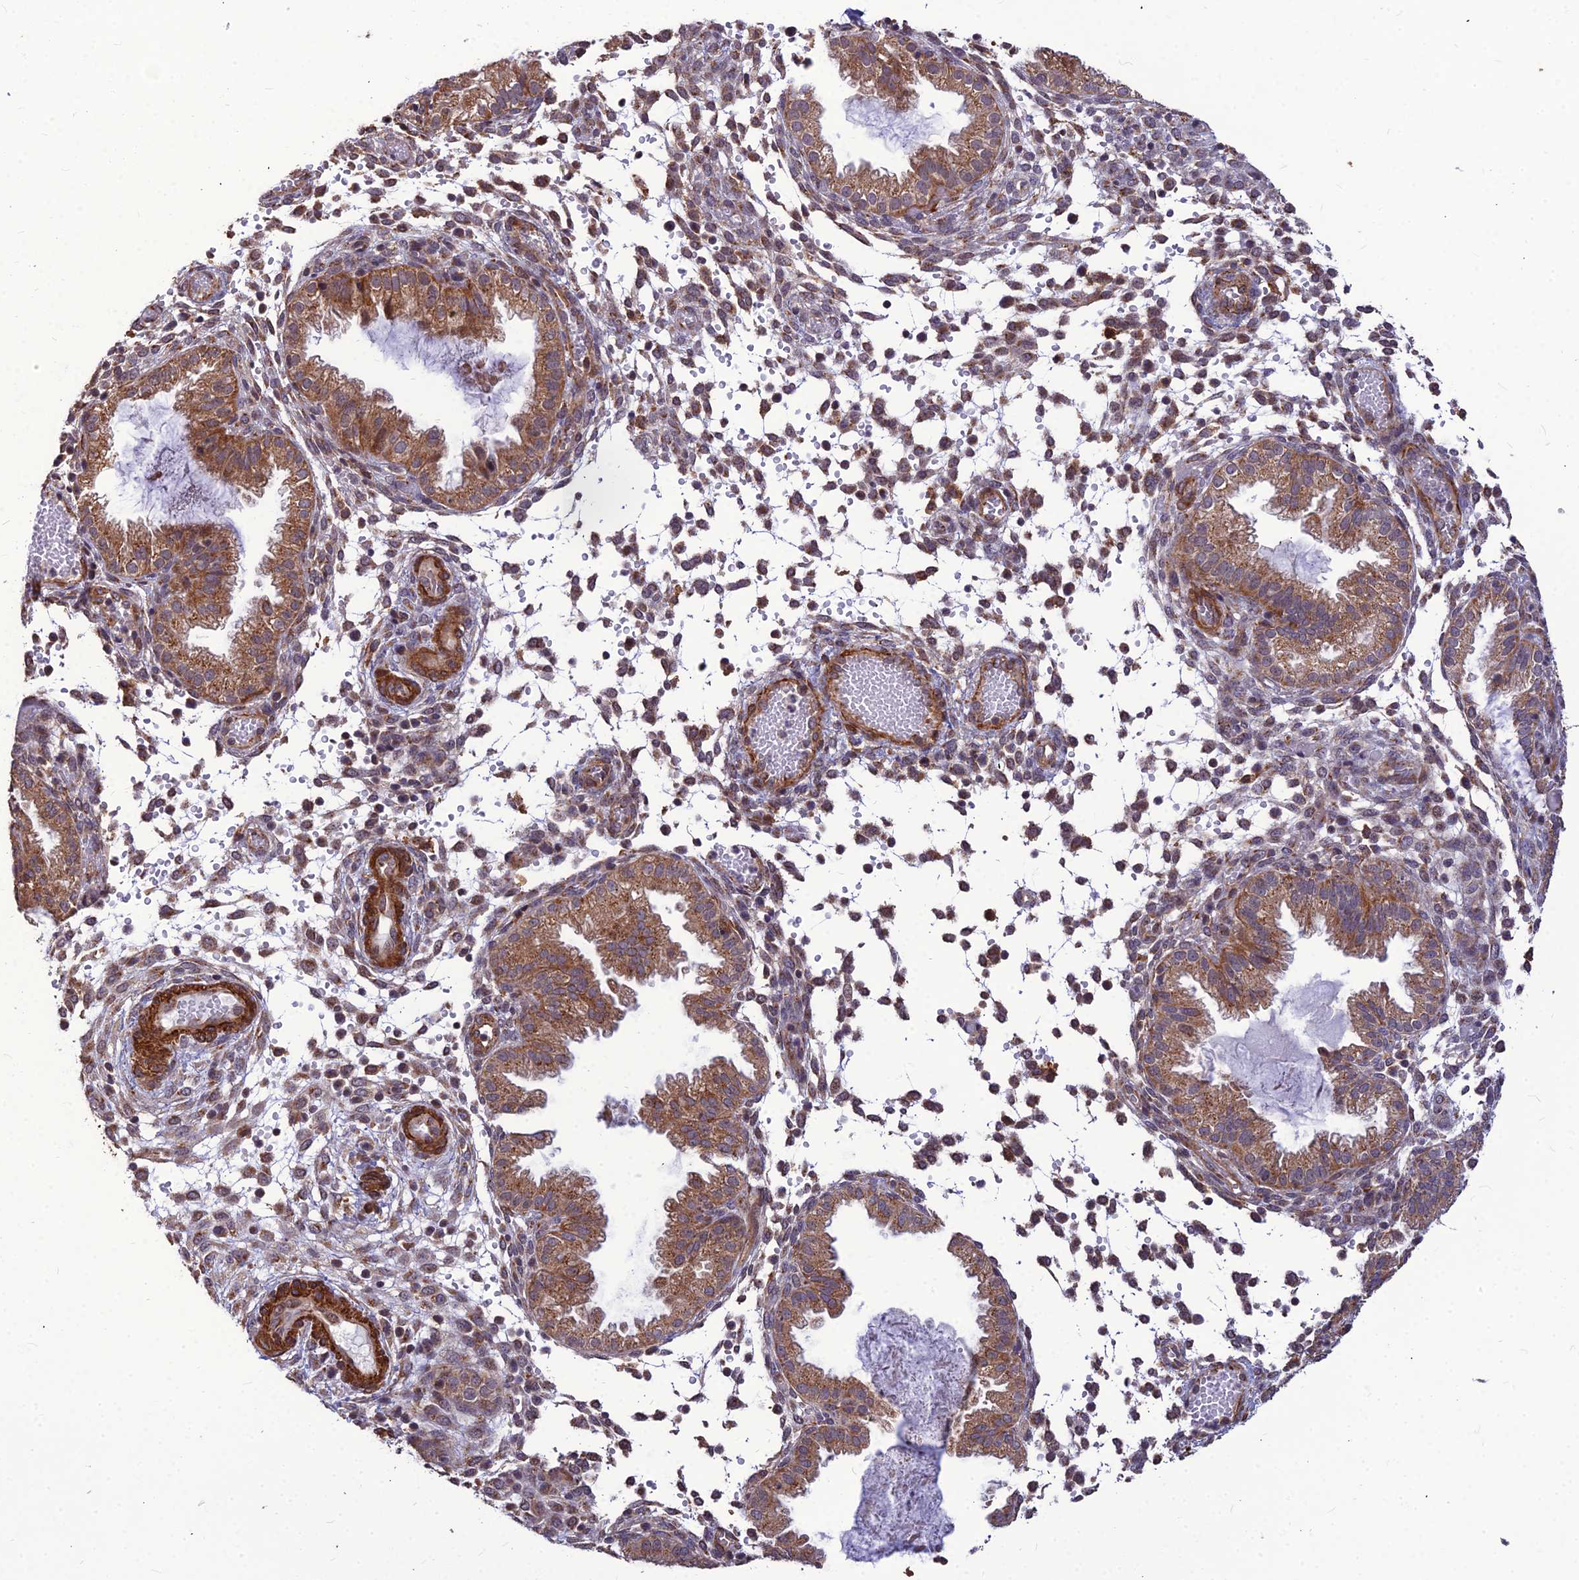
{"staining": {"intensity": "moderate", "quantity": "25%-75%", "location": "cytoplasmic/membranous"}, "tissue": "endometrium", "cell_type": "Cells in endometrial stroma", "image_type": "normal", "snomed": [{"axis": "morphology", "description": "Normal tissue, NOS"}, {"axis": "topography", "description": "Endometrium"}], "caption": "About 25%-75% of cells in endometrial stroma in normal endometrium reveal moderate cytoplasmic/membranous protein expression as visualized by brown immunohistochemical staining.", "gene": "LEKR1", "patient": {"sex": "female", "age": 33}}